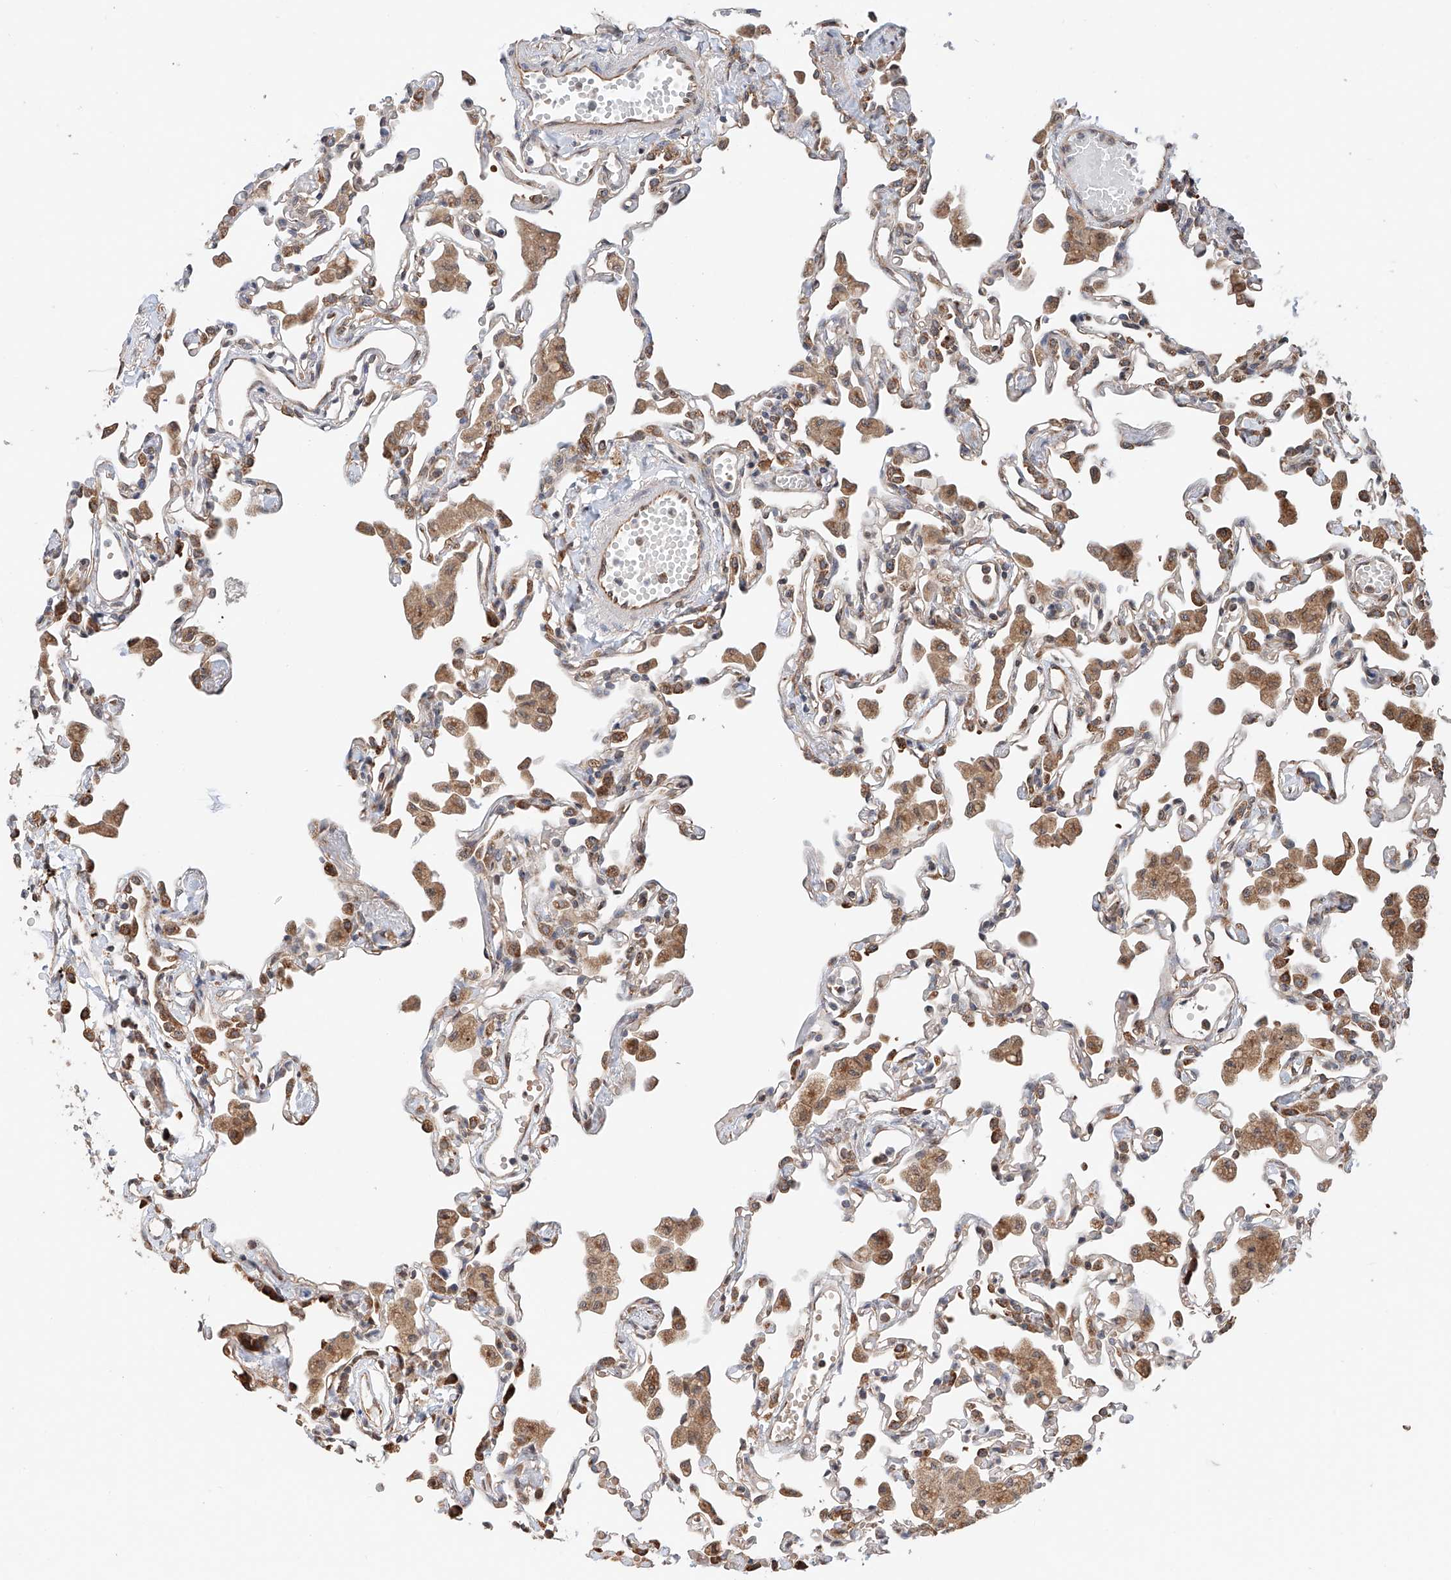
{"staining": {"intensity": "moderate", "quantity": "25%-75%", "location": "cytoplasmic/membranous"}, "tissue": "lung", "cell_type": "Alveolar cells", "image_type": "normal", "snomed": [{"axis": "morphology", "description": "Normal tissue, NOS"}, {"axis": "topography", "description": "Bronchus"}, {"axis": "topography", "description": "Lung"}], "caption": "DAB (3,3'-diaminobenzidine) immunohistochemical staining of benign lung reveals moderate cytoplasmic/membranous protein expression in about 25%-75% of alveolar cells.", "gene": "DNAH8", "patient": {"sex": "female", "age": 49}}